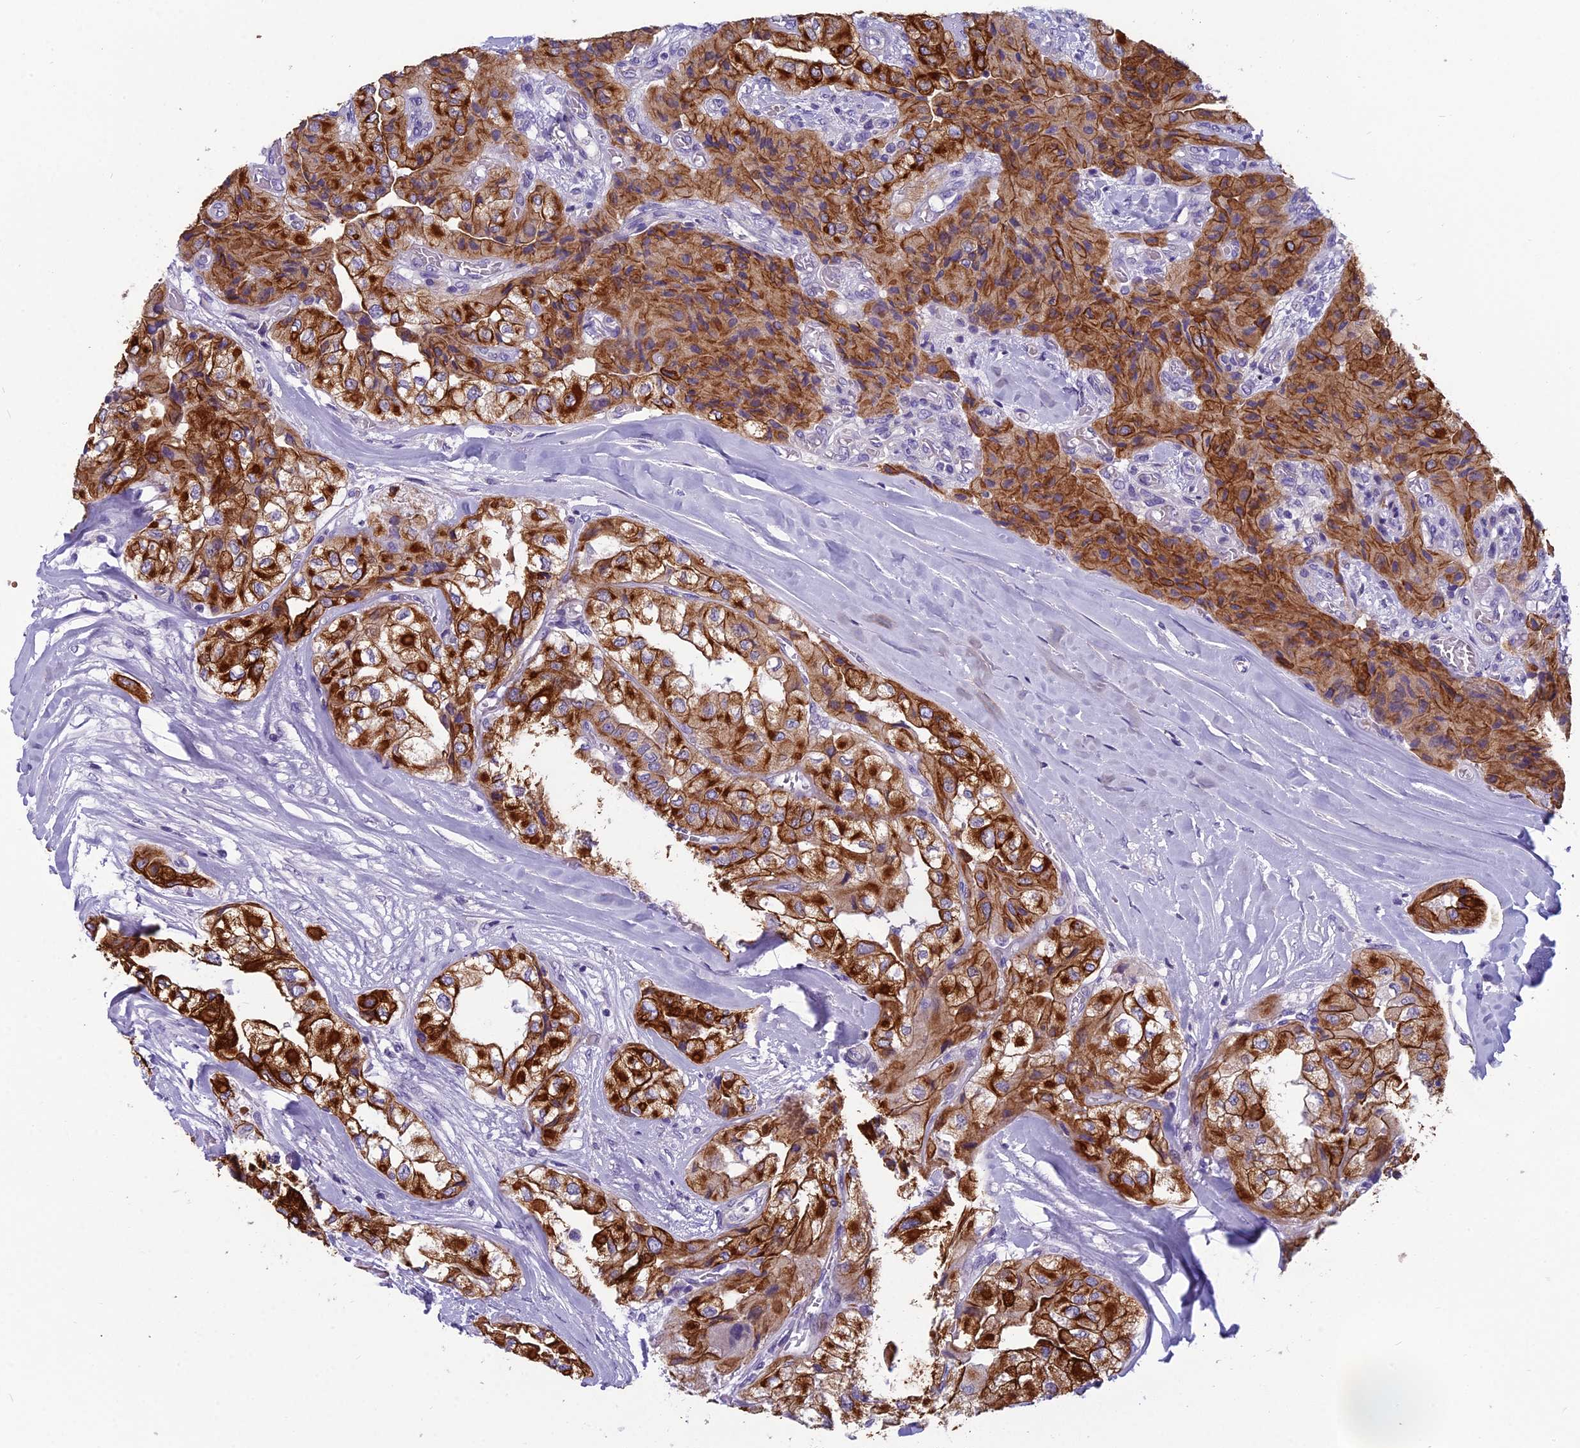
{"staining": {"intensity": "strong", "quantity": ">75%", "location": "cytoplasmic/membranous"}, "tissue": "head and neck cancer", "cell_type": "Tumor cells", "image_type": "cancer", "snomed": [{"axis": "morphology", "description": "Adenocarcinoma, NOS"}, {"axis": "topography", "description": "Head-Neck"}], "caption": "IHC staining of adenocarcinoma (head and neck), which exhibits high levels of strong cytoplasmic/membranous positivity in about >75% of tumor cells indicating strong cytoplasmic/membranous protein staining. The staining was performed using DAB (3,3'-diaminobenzidine) (brown) for protein detection and nuclei were counterstained in hematoxylin (blue).", "gene": "RBM41", "patient": {"sex": "male", "age": 66}}